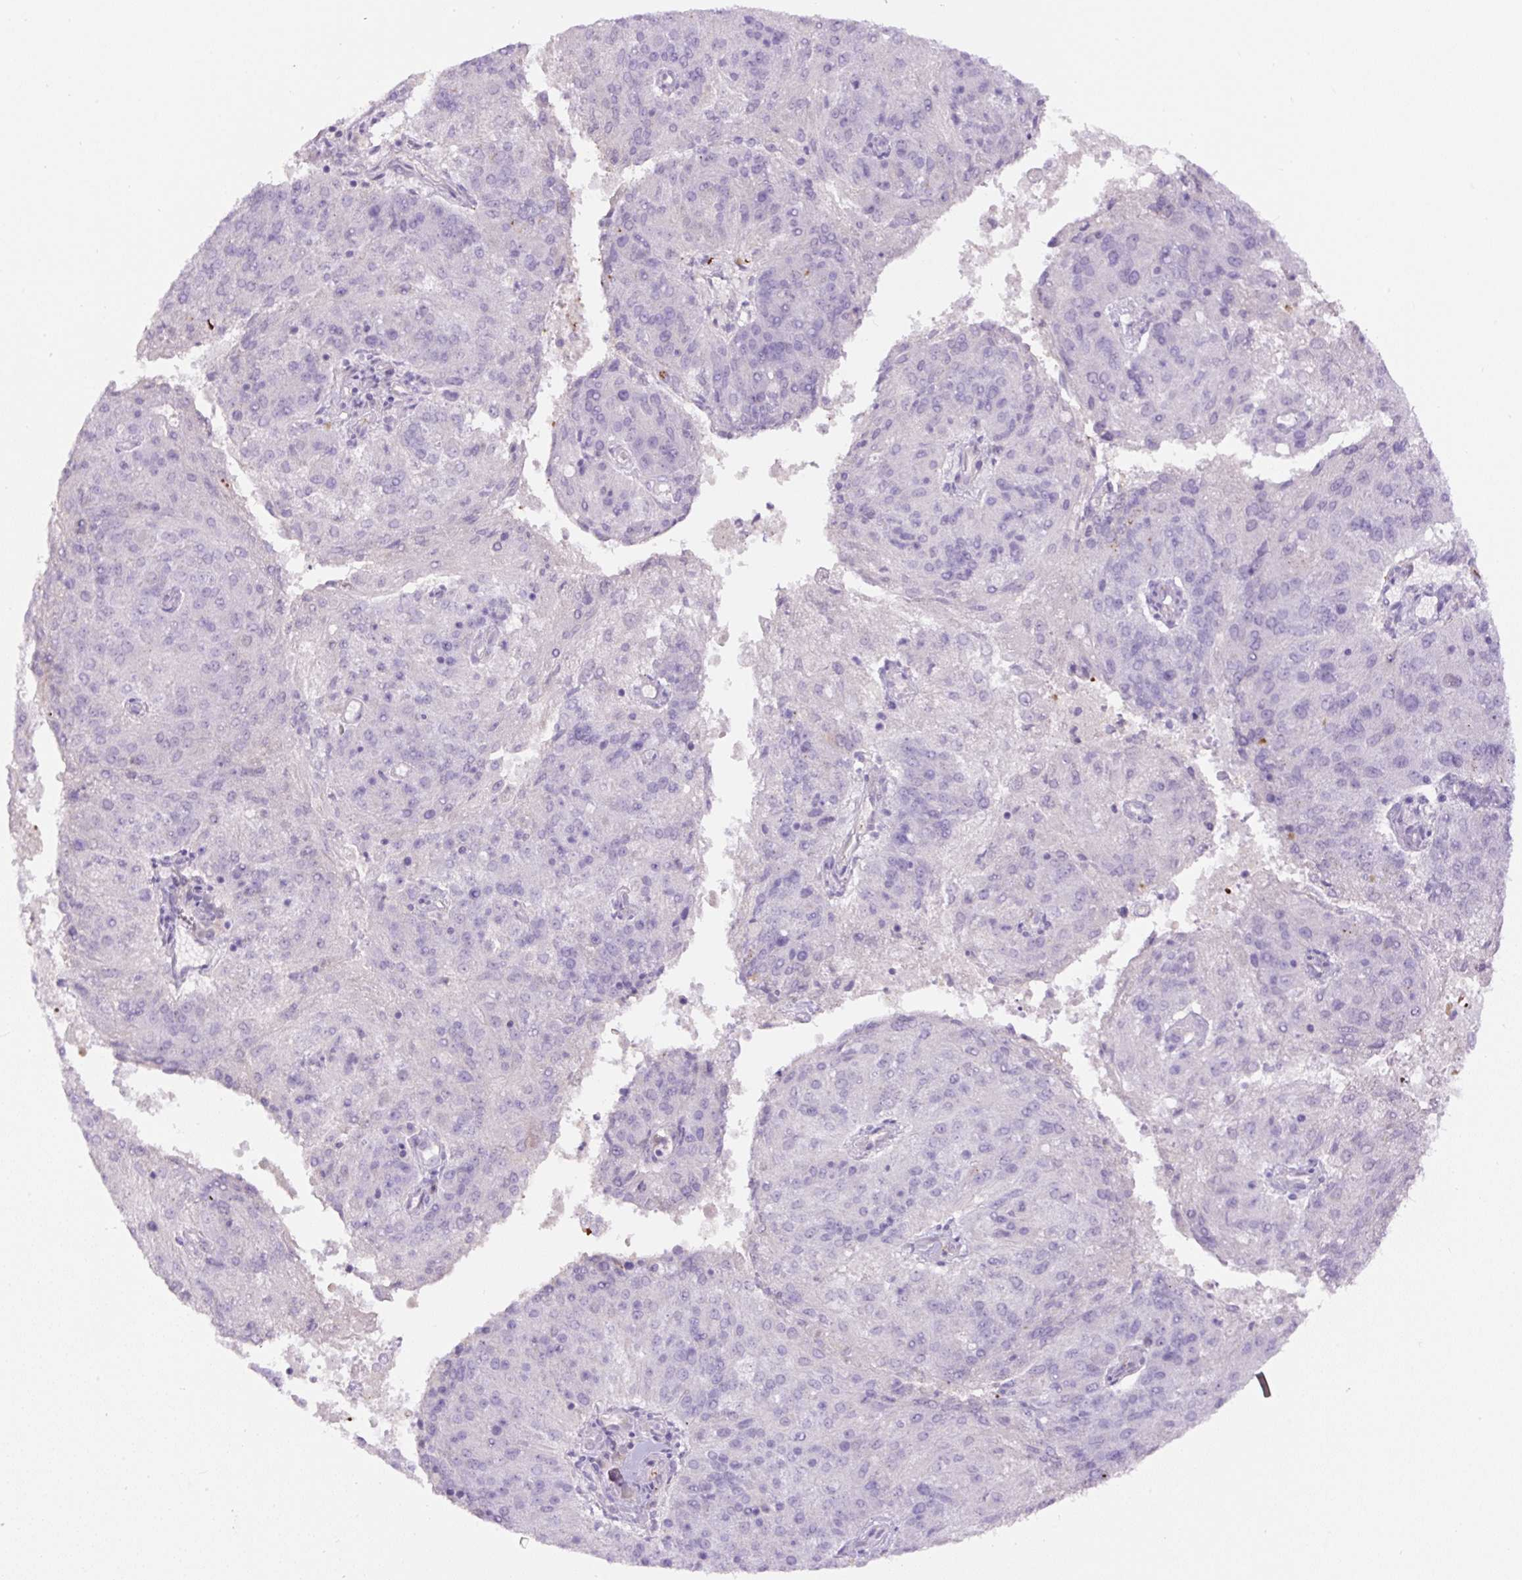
{"staining": {"intensity": "negative", "quantity": "none", "location": "none"}, "tissue": "endometrial cancer", "cell_type": "Tumor cells", "image_type": "cancer", "snomed": [{"axis": "morphology", "description": "Adenocarcinoma, NOS"}, {"axis": "topography", "description": "Endometrium"}], "caption": "A histopathology image of endometrial cancer (adenocarcinoma) stained for a protein exhibits no brown staining in tumor cells. (DAB immunohistochemistry (IHC), high magnification).", "gene": "B3GALT5", "patient": {"sex": "female", "age": 82}}